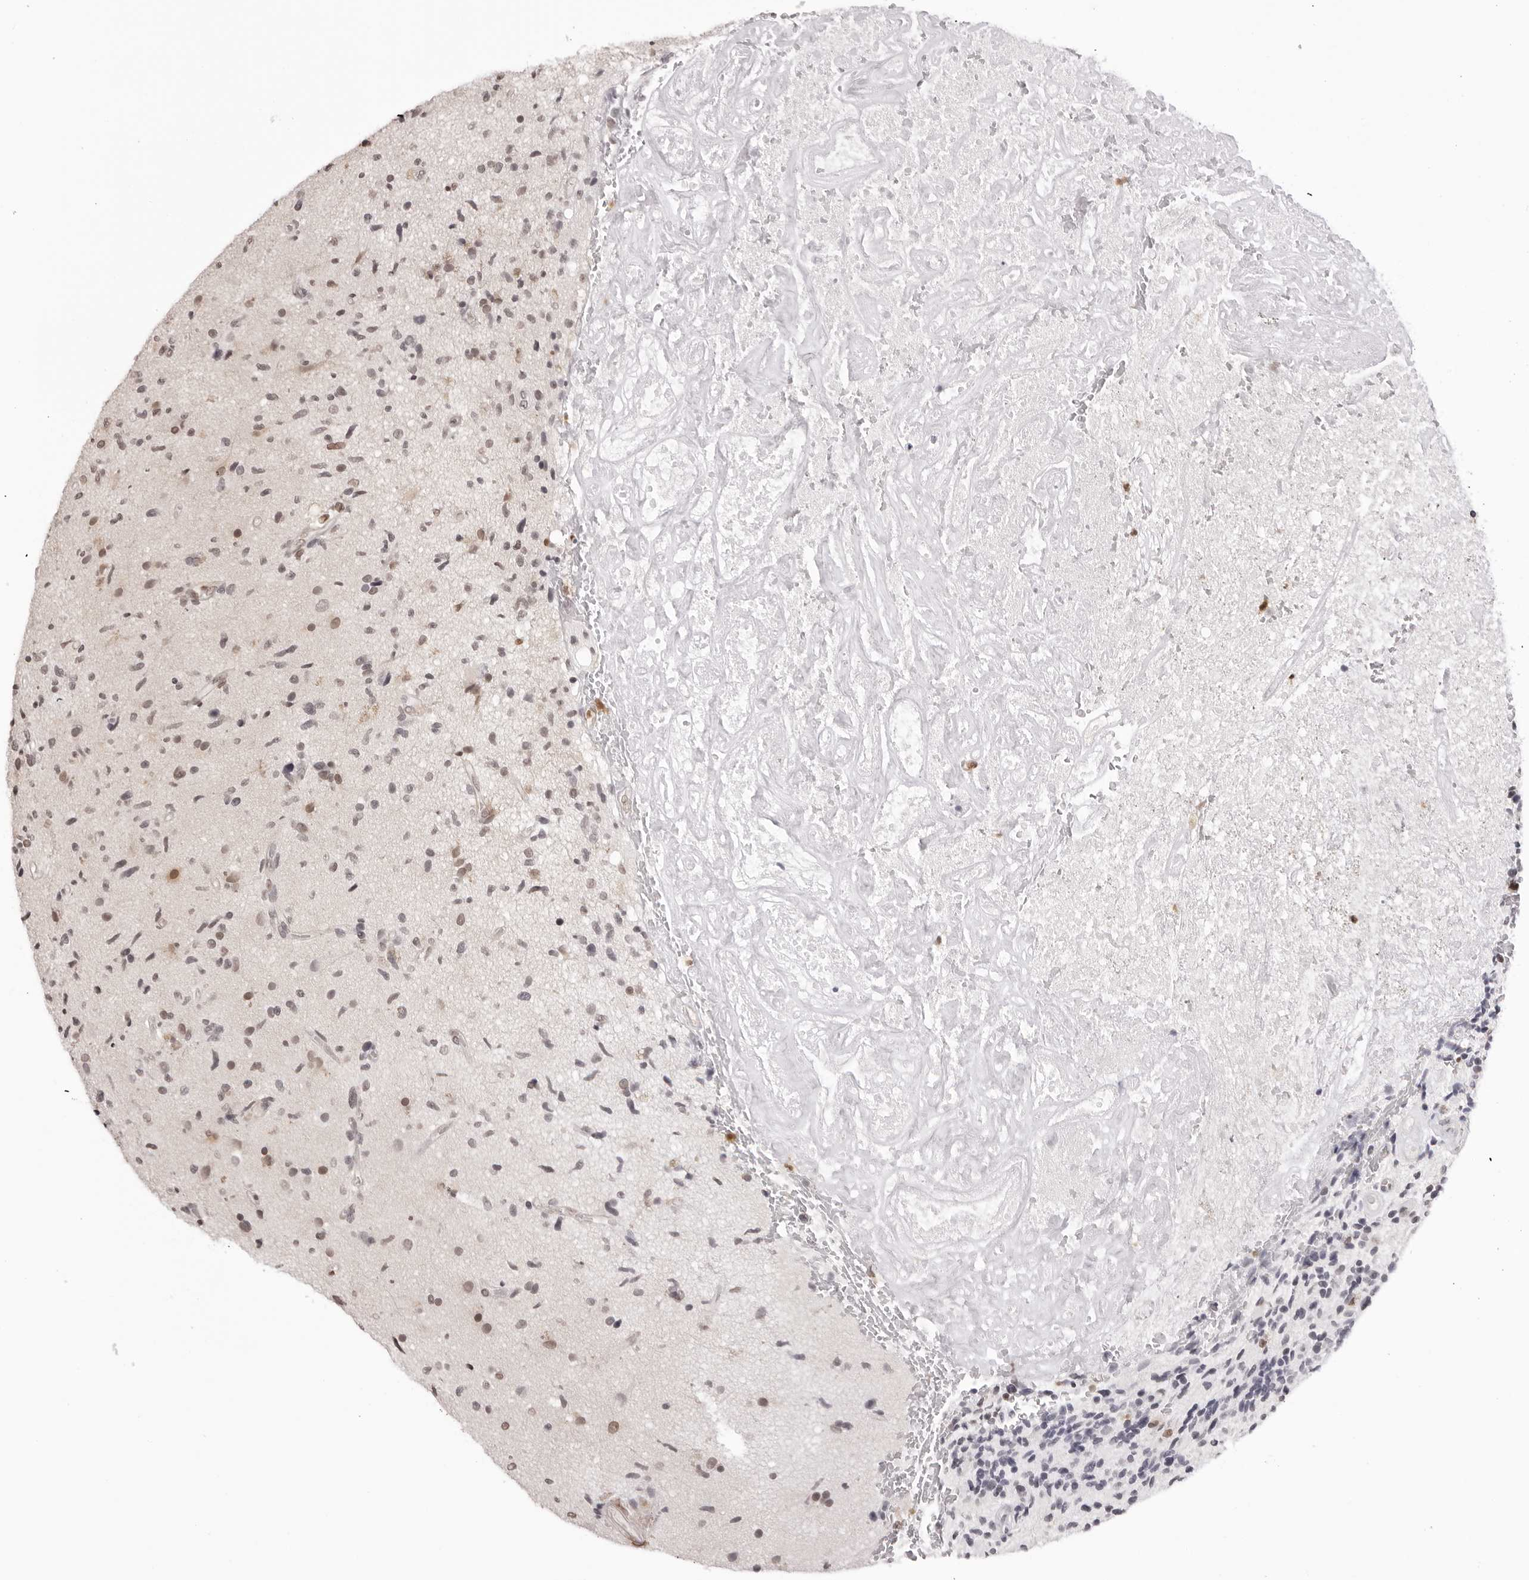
{"staining": {"intensity": "moderate", "quantity": "<25%", "location": "nuclear"}, "tissue": "glioma", "cell_type": "Tumor cells", "image_type": "cancer", "snomed": [{"axis": "morphology", "description": "Glioma, malignant, High grade"}, {"axis": "topography", "description": "Brain"}], "caption": "DAB immunohistochemical staining of human malignant glioma (high-grade) demonstrates moderate nuclear protein expression in approximately <25% of tumor cells.", "gene": "HSPA4", "patient": {"sex": "male", "age": 72}}